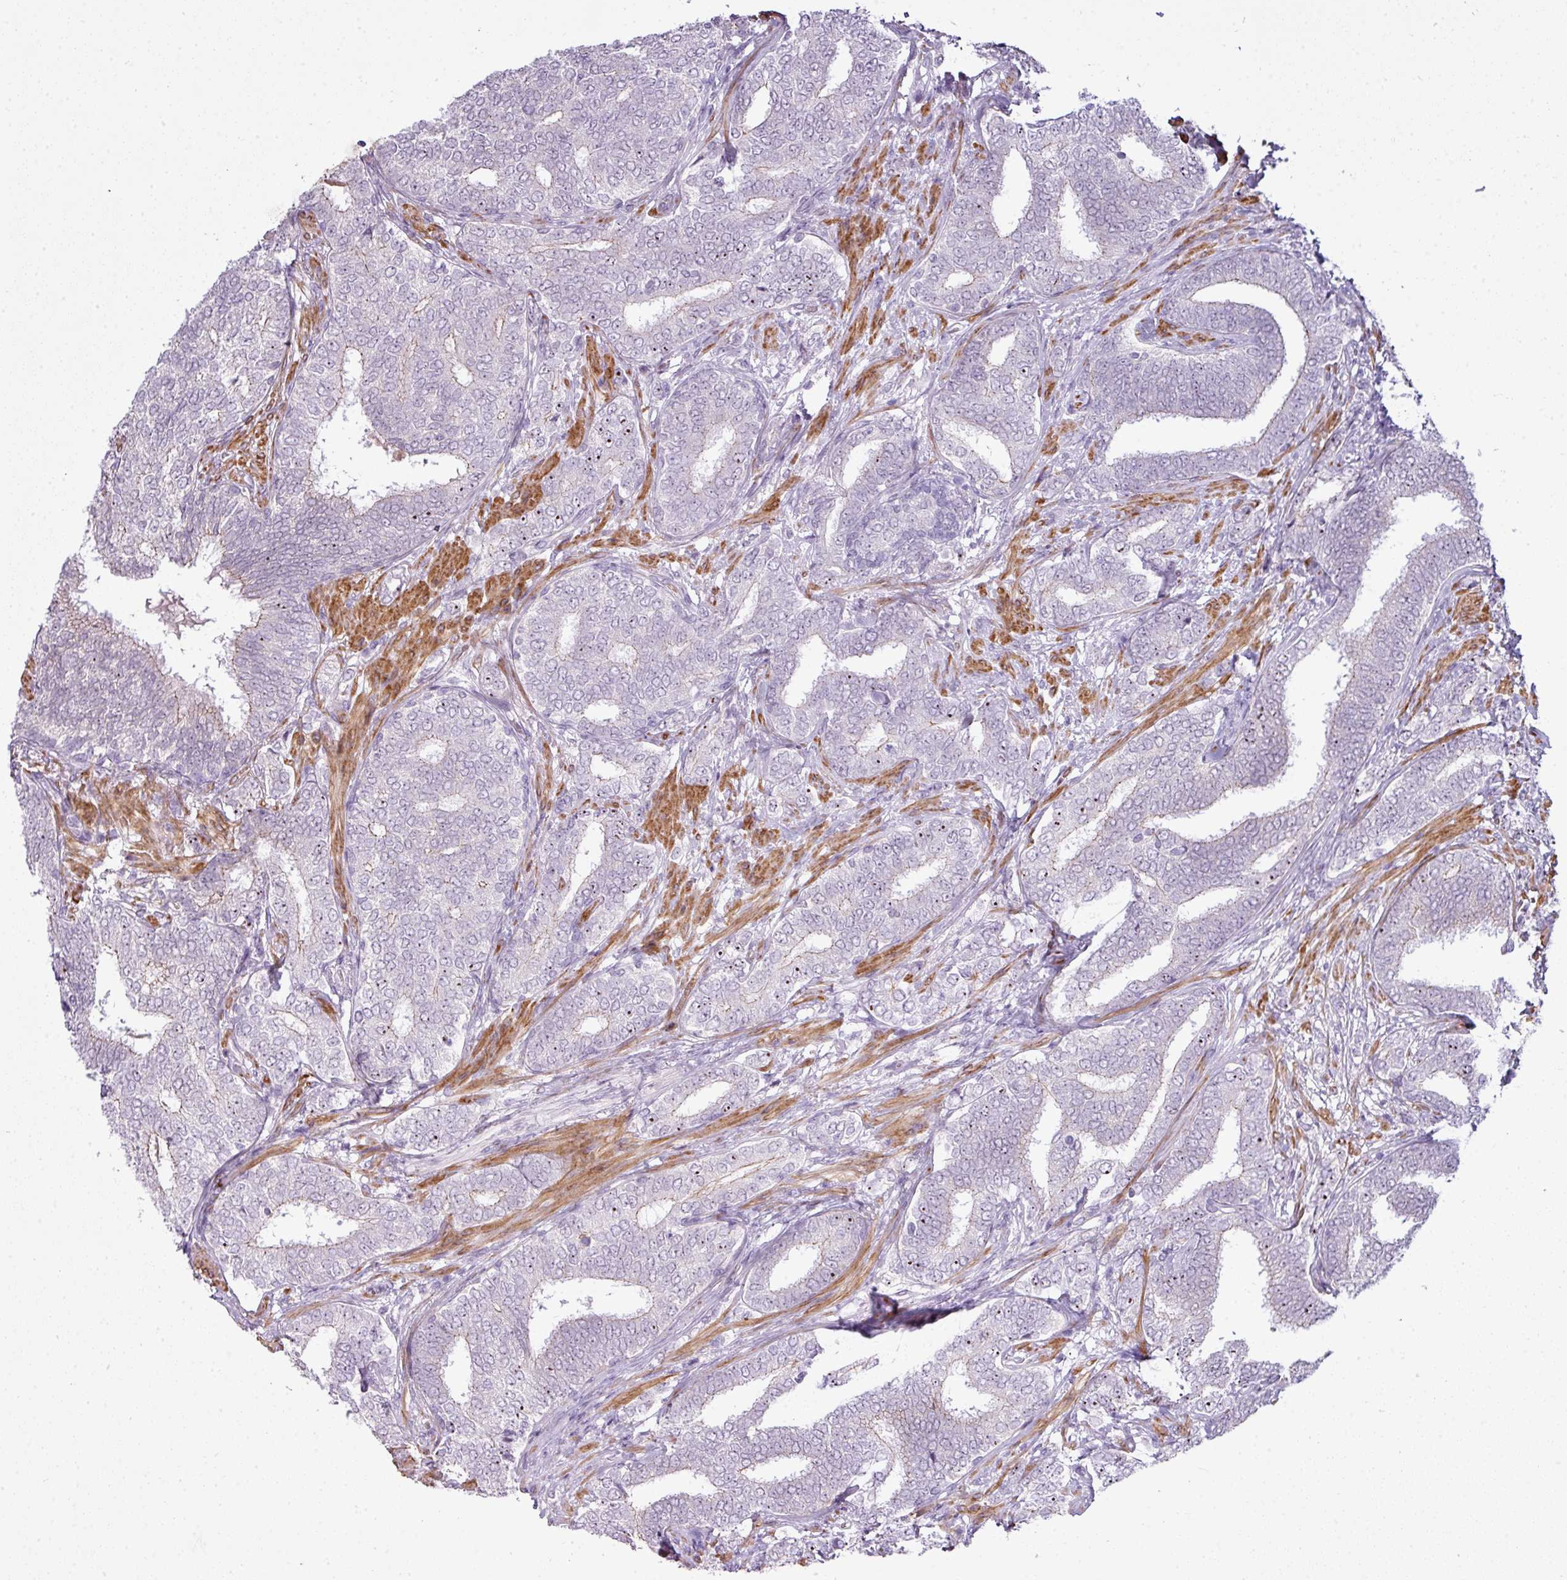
{"staining": {"intensity": "negative", "quantity": "none", "location": "none"}, "tissue": "prostate cancer", "cell_type": "Tumor cells", "image_type": "cancer", "snomed": [{"axis": "morphology", "description": "Adenocarcinoma, High grade"}, {"axis": "topography", "description": "Prostate"}], "caption": "The immunohistochemistry histopathology image has no significant expression in tumor cells of prostate cancer tissue.", "gene": "ZNF688", "patient": {"sex": "male", "age": 72}}